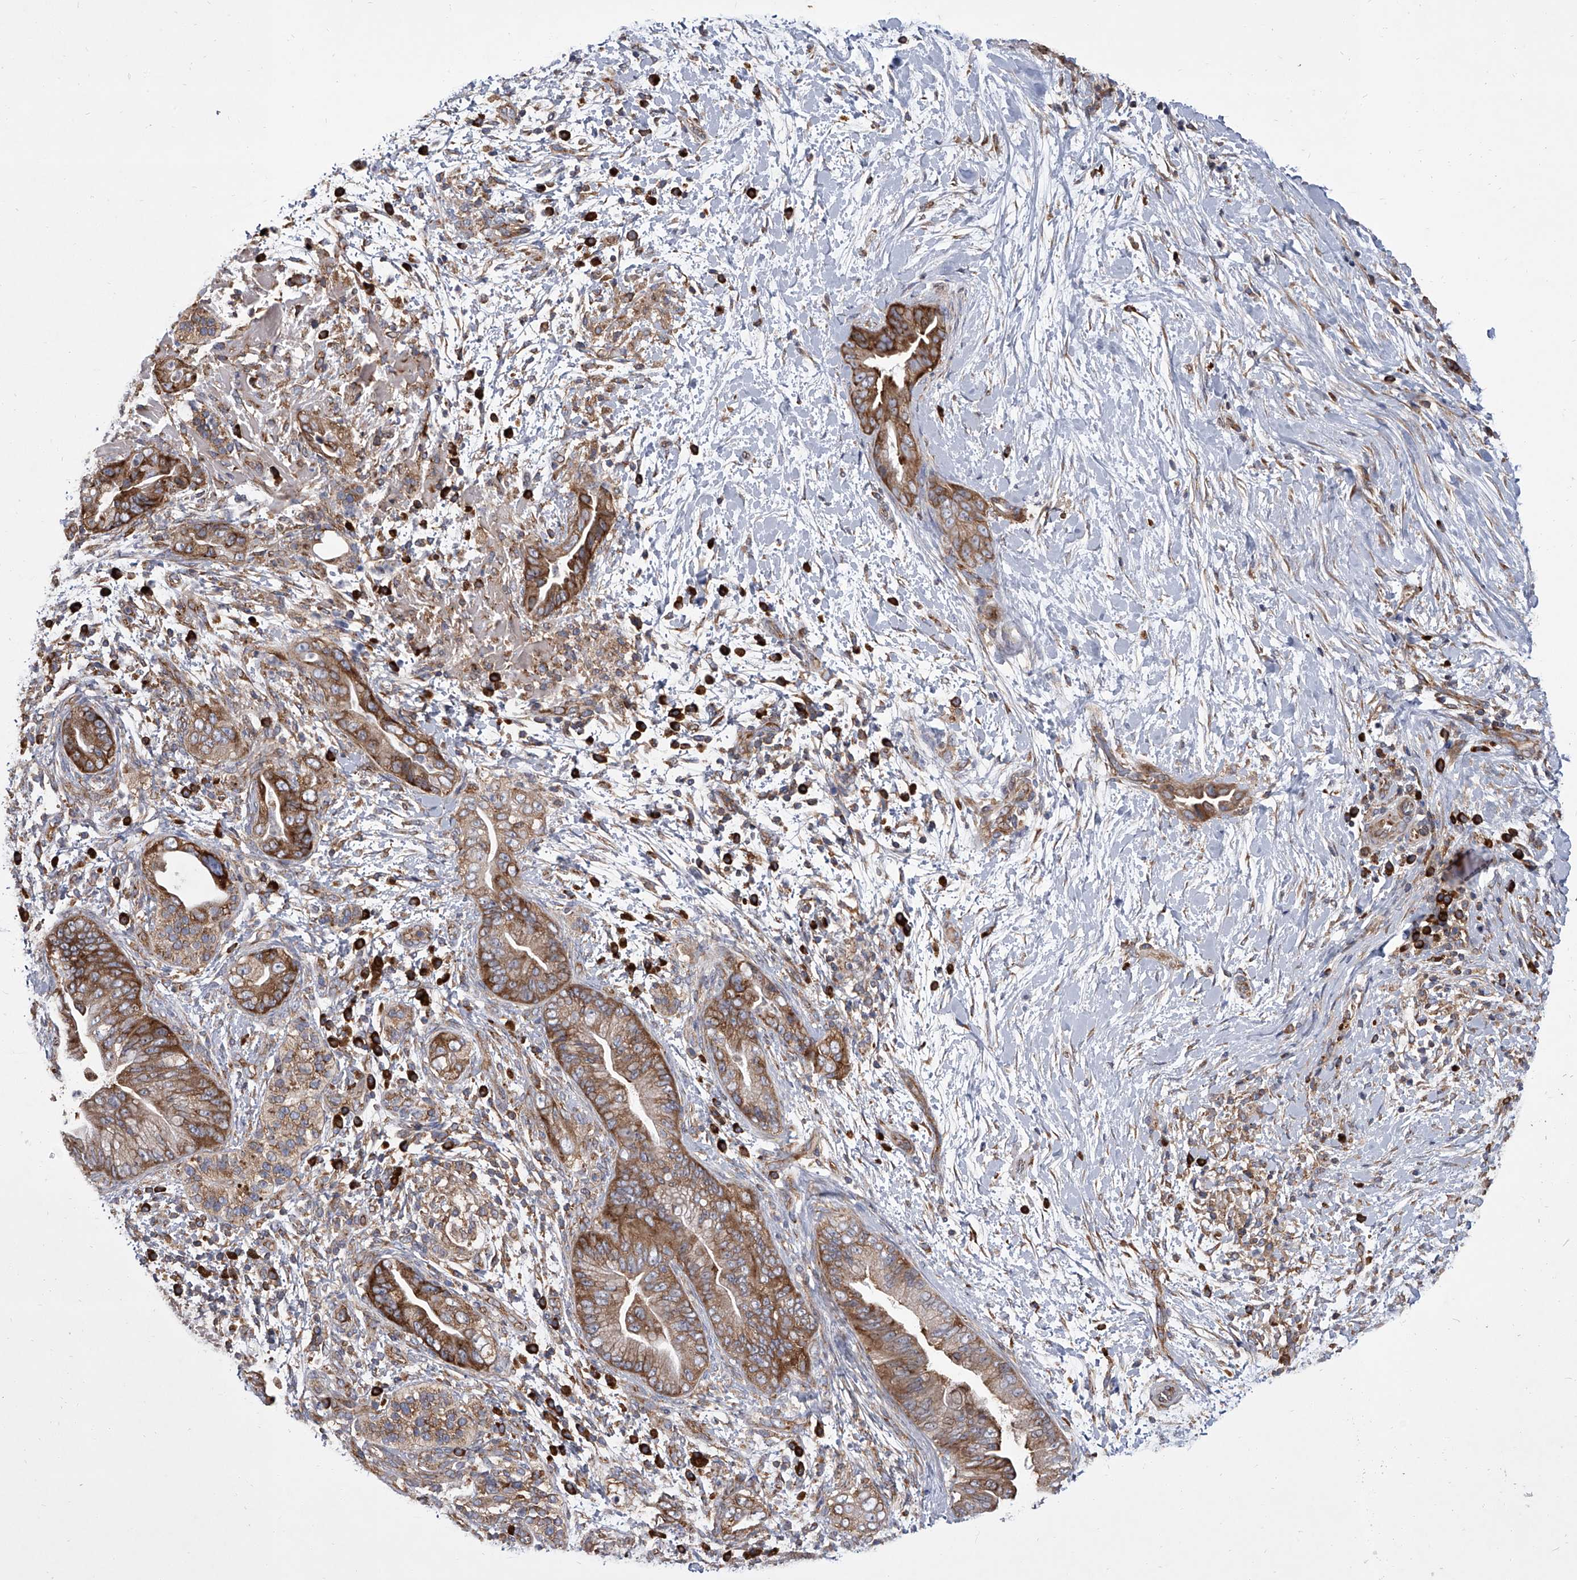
{"staining": {"intensity": "moderate", "quantity": ">75%", "location": "cytoplasmic/membranous"}, "tissue": "pancreatic cancer", "cell_type": "Tumor cells", "image_type": "cancer", "snomed": [{"axis": "morphology", "description": "Adenocarcinoma, NOS"}, {"axis": "topography", "description": "Pancreas"}], "caption": "Pancreatic cancer was stained to show a protein in brown. There is medium levels of moderate cytoplasmic/membranous expression in approximately >75% of tumor cells. (Stains: DAB (3,3'-diaminobenzidine) in brown, nuclei in blue, Microscopy: brightfield microscopy at high magnification).", "gene": "EIF2S2", "patient": {"sex": "male", "age": 75}}